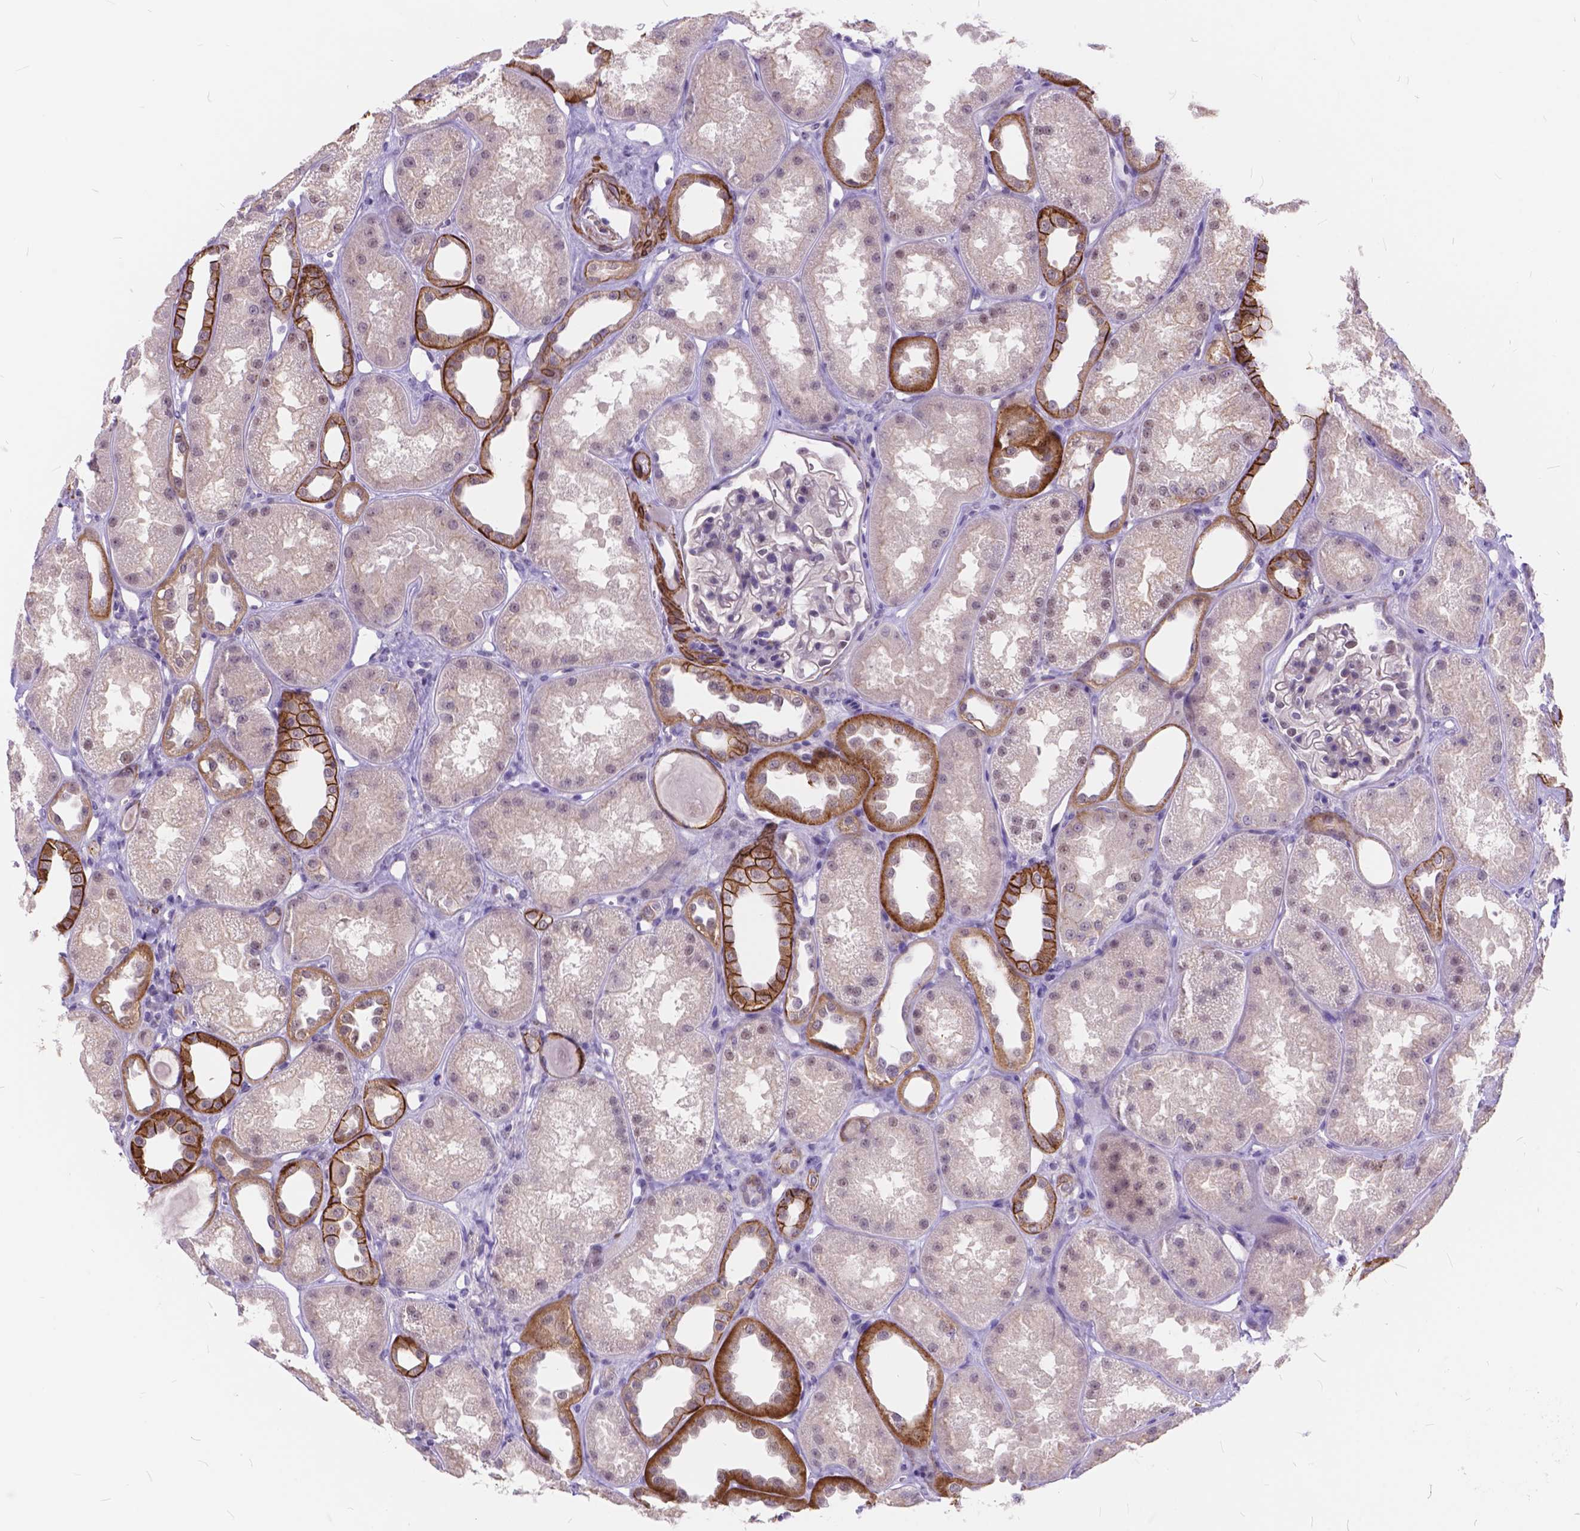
{"staining": {"intensity": "negative", "quantity": "none", "location": "none"}, "tissue": "kidney", "cell_type": "Cells in glomeruli", "image_type": "normal", "snomed": [{"axis": "morphology", "description": "Normal tissue, NOS"}, {"axis": "topography", "description": "Kidney"}], "caption": "Immunohistochemistry (IHC) of normal human kidney displays no expression in cells in glomeruli.", "gene": "MAN2C1", "patient": {"sex": "male", "age": 61}}